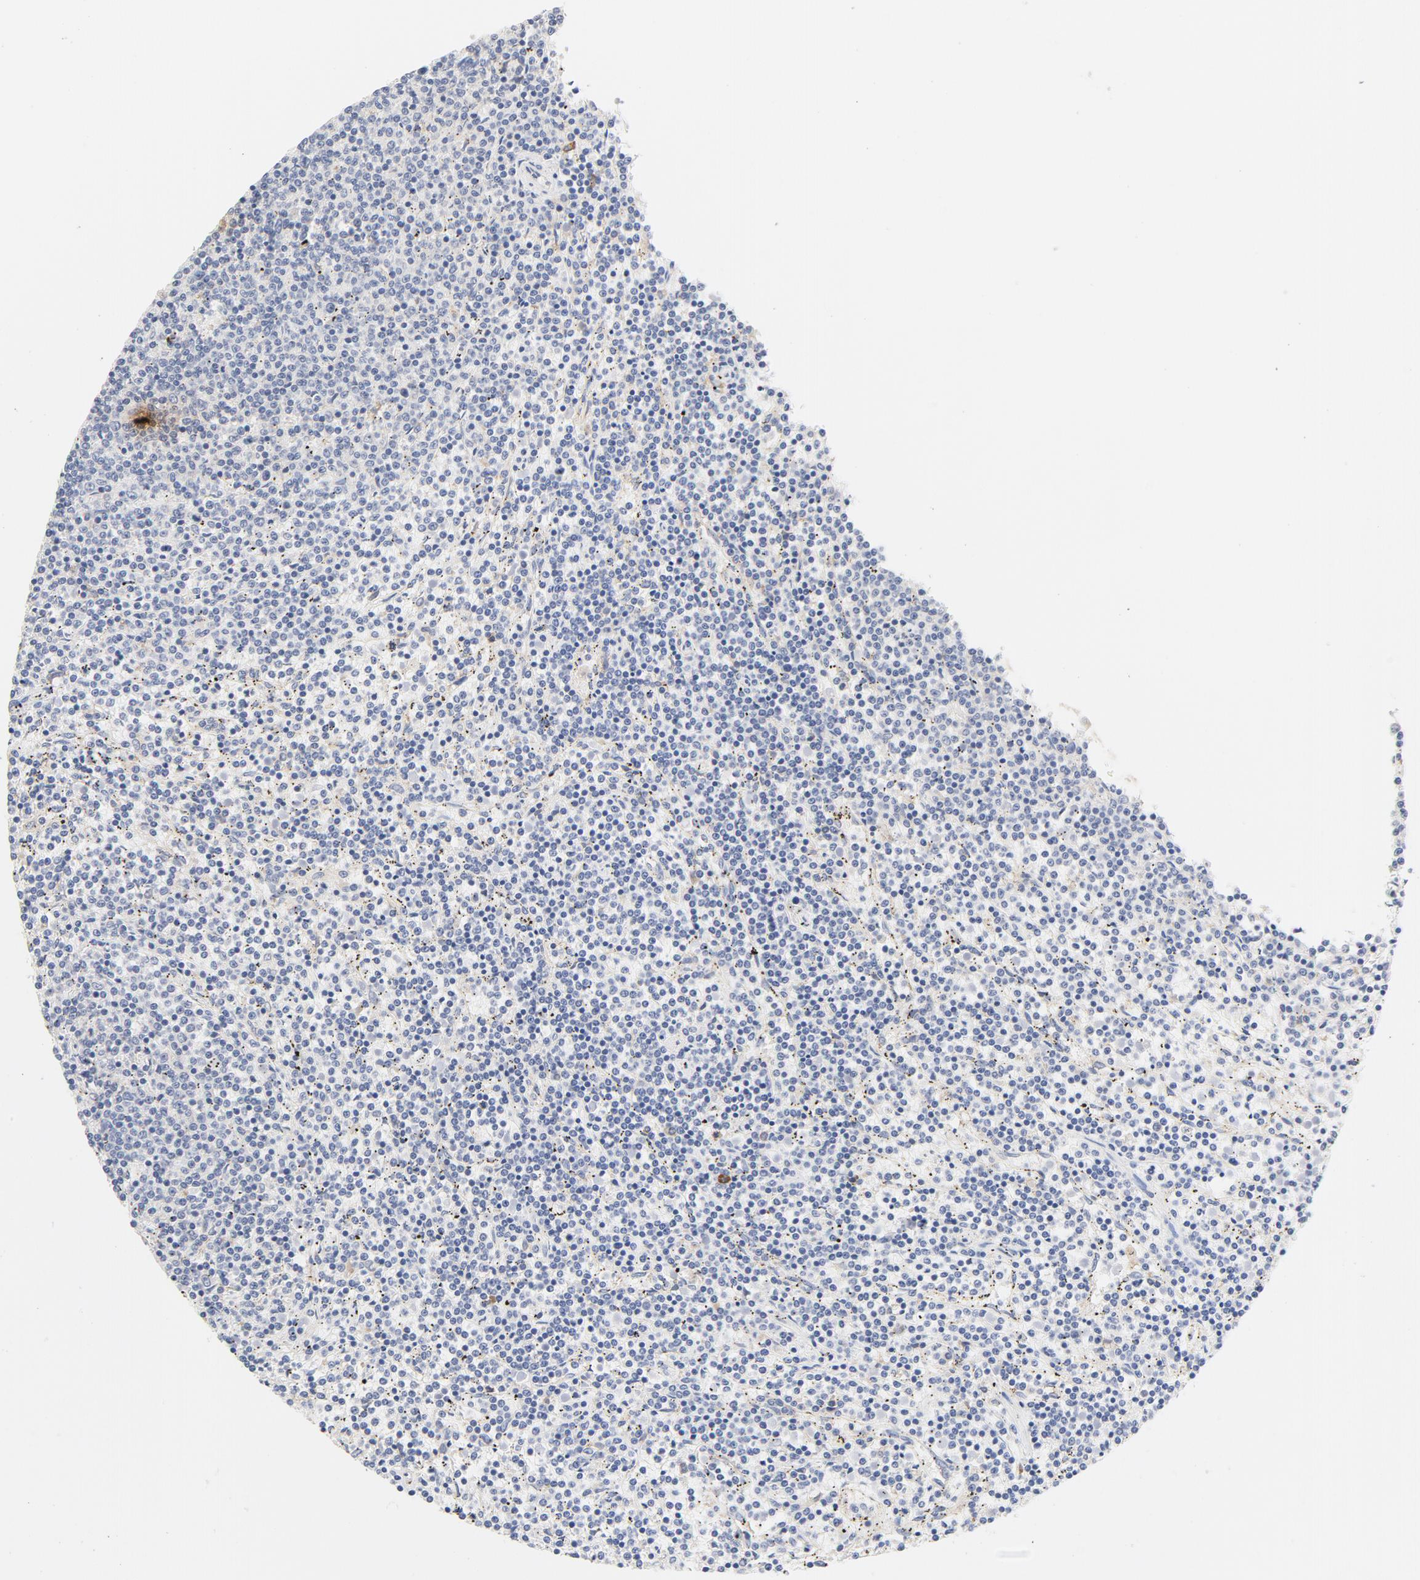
{"staining": {"intensity": "negative", "quantity": "none", "location": "none"}, "tissue": "lymphoma", "cell_type": "Tumor cells", "image_type": "cancer", "snomed": [{"axis": "morphology", "description": "Malignant lymphoma, non-Hodgkin's type, Low grade"}, {"axis": "topography", "description": "Spleen"}], "caption": "DAB (3,3'-diaminobenzidine) immunohistochemical staining of human low-grade malignant lymphoma, non-Hodgkin's type shows no significant positivity in tumor cells.", "gene": "TLR4", "patient": {"sex": "female", "age": 50}}